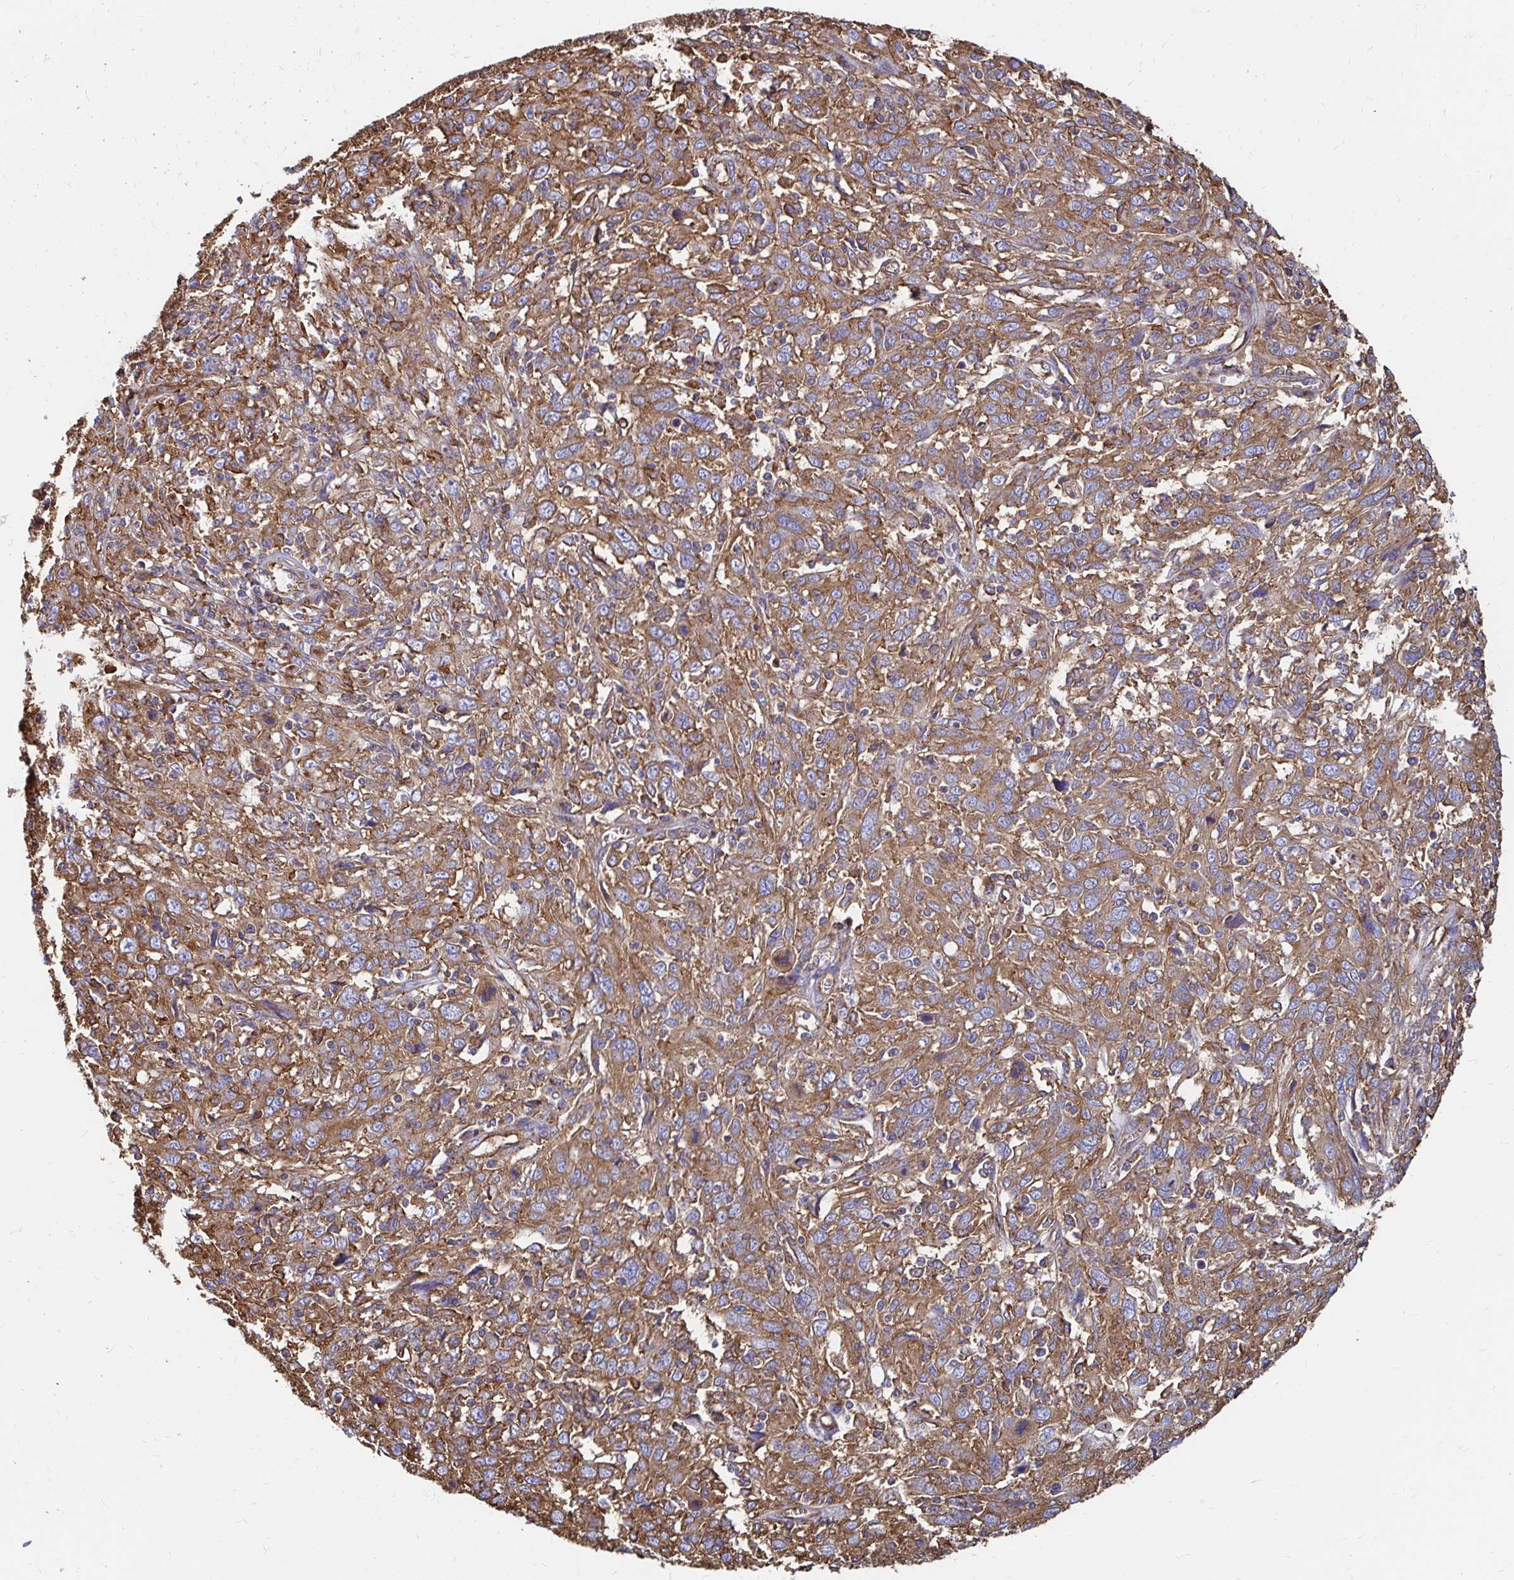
{"staining": {"intensity": "moderate", "quantity": ">75%", "location": "cytoplasmic/membranous"}, "tissue": "cervical cancer", "cell_type": "Tumor cells", "image_type": "cancer", "snomed": [{"axis": "morphology", "description": "Squamous cell carcinoma, NOS"}, {"axis": "topography", "description": "Cervix"}], "caption": "Tumor cells reveal medium levels of moderate cytoplasmic/membranous staining in approximately >75% of cells in squamous cell carcinoma (cervical).", "gene": "CLTC", "patient": {"sex": "female", "age": 46}}